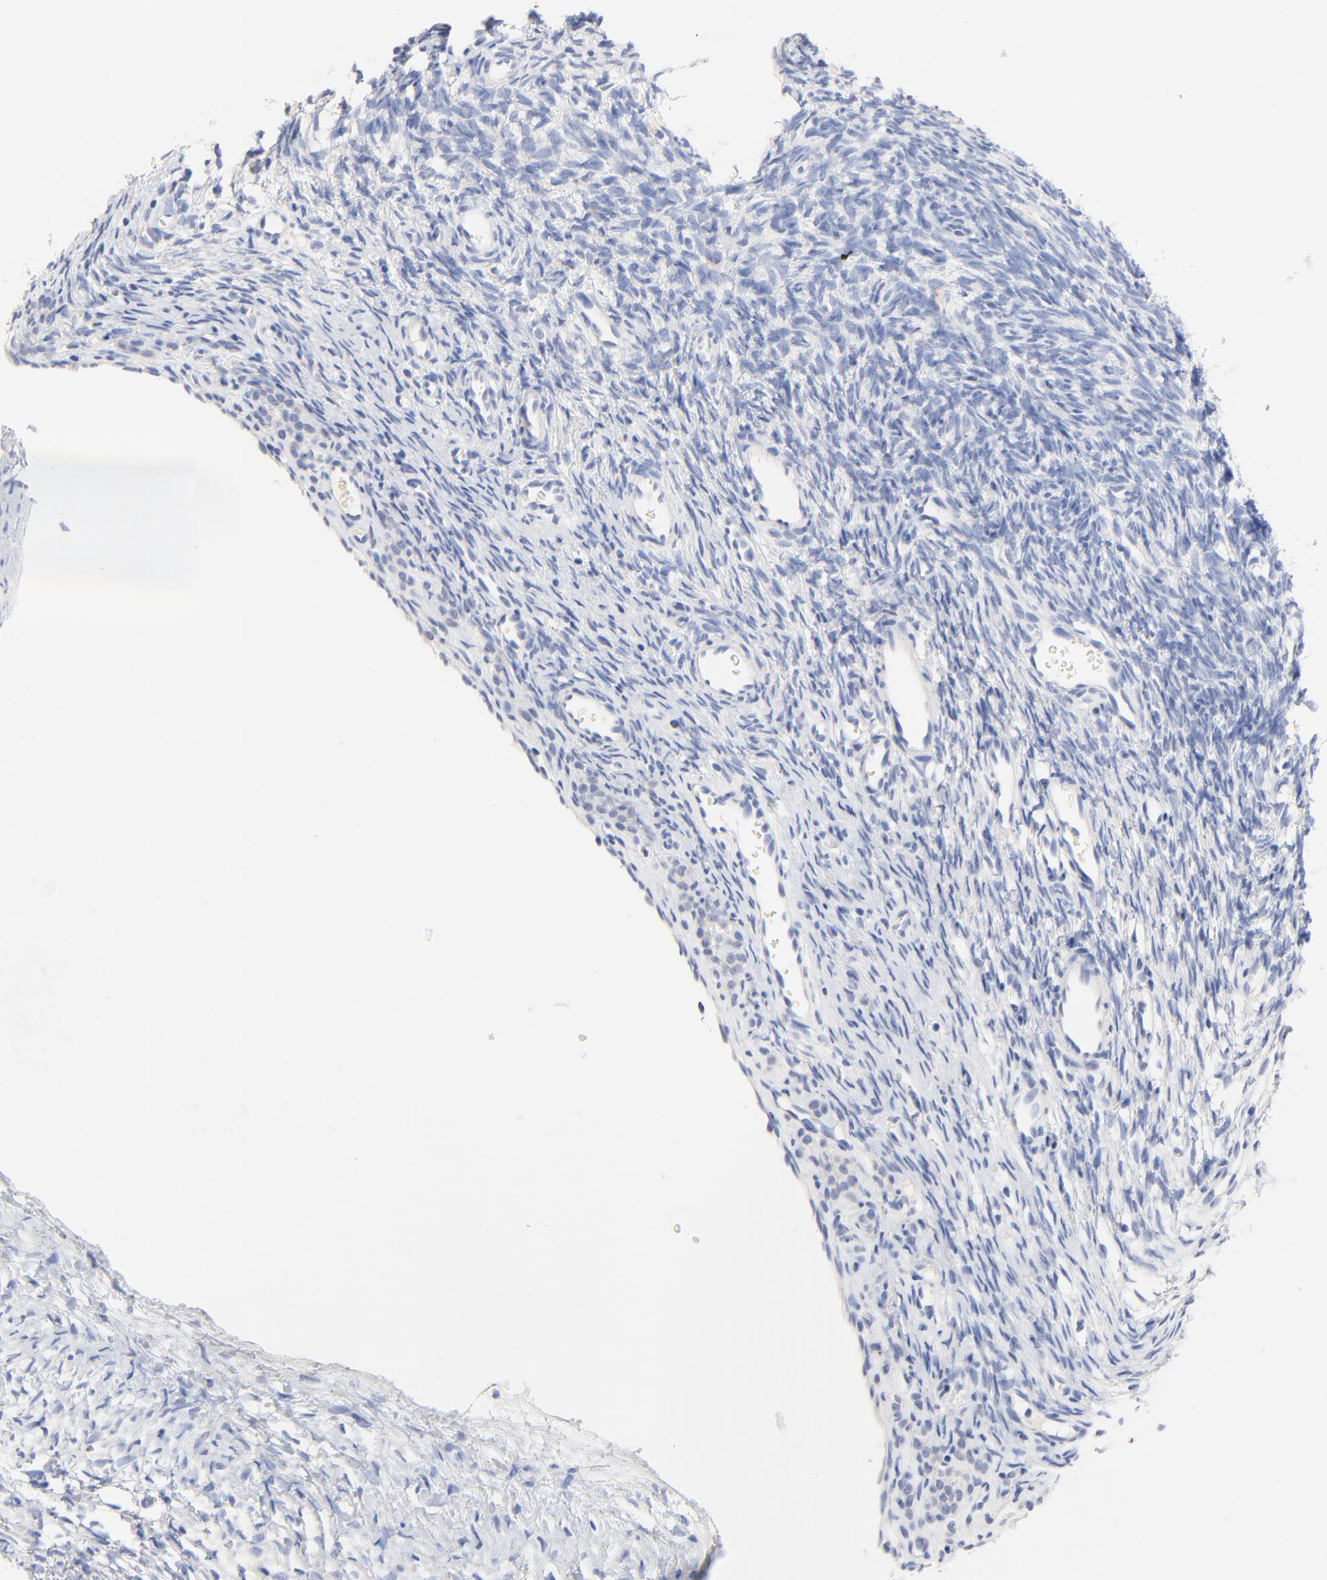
{"staining": {"intensity": "negative", "quantity": "none", "location": "none"}, "tissue": "ovary", "cell_type": "Ovarian stroma cells", "image_type": "normal", "snomed": [{"axis": "morphology", "description": "Normal tissue, NOS"}, {"axis": "topography", "description": "Ovary"}], "caption": "Immunohistochemical staining of unremarkable ovary exhibits no significant staining in ovarian stroma cells. Nuclei are stained in blue.", "gene": "CPS1", "patient": {"sex": "female", "age": 35}}